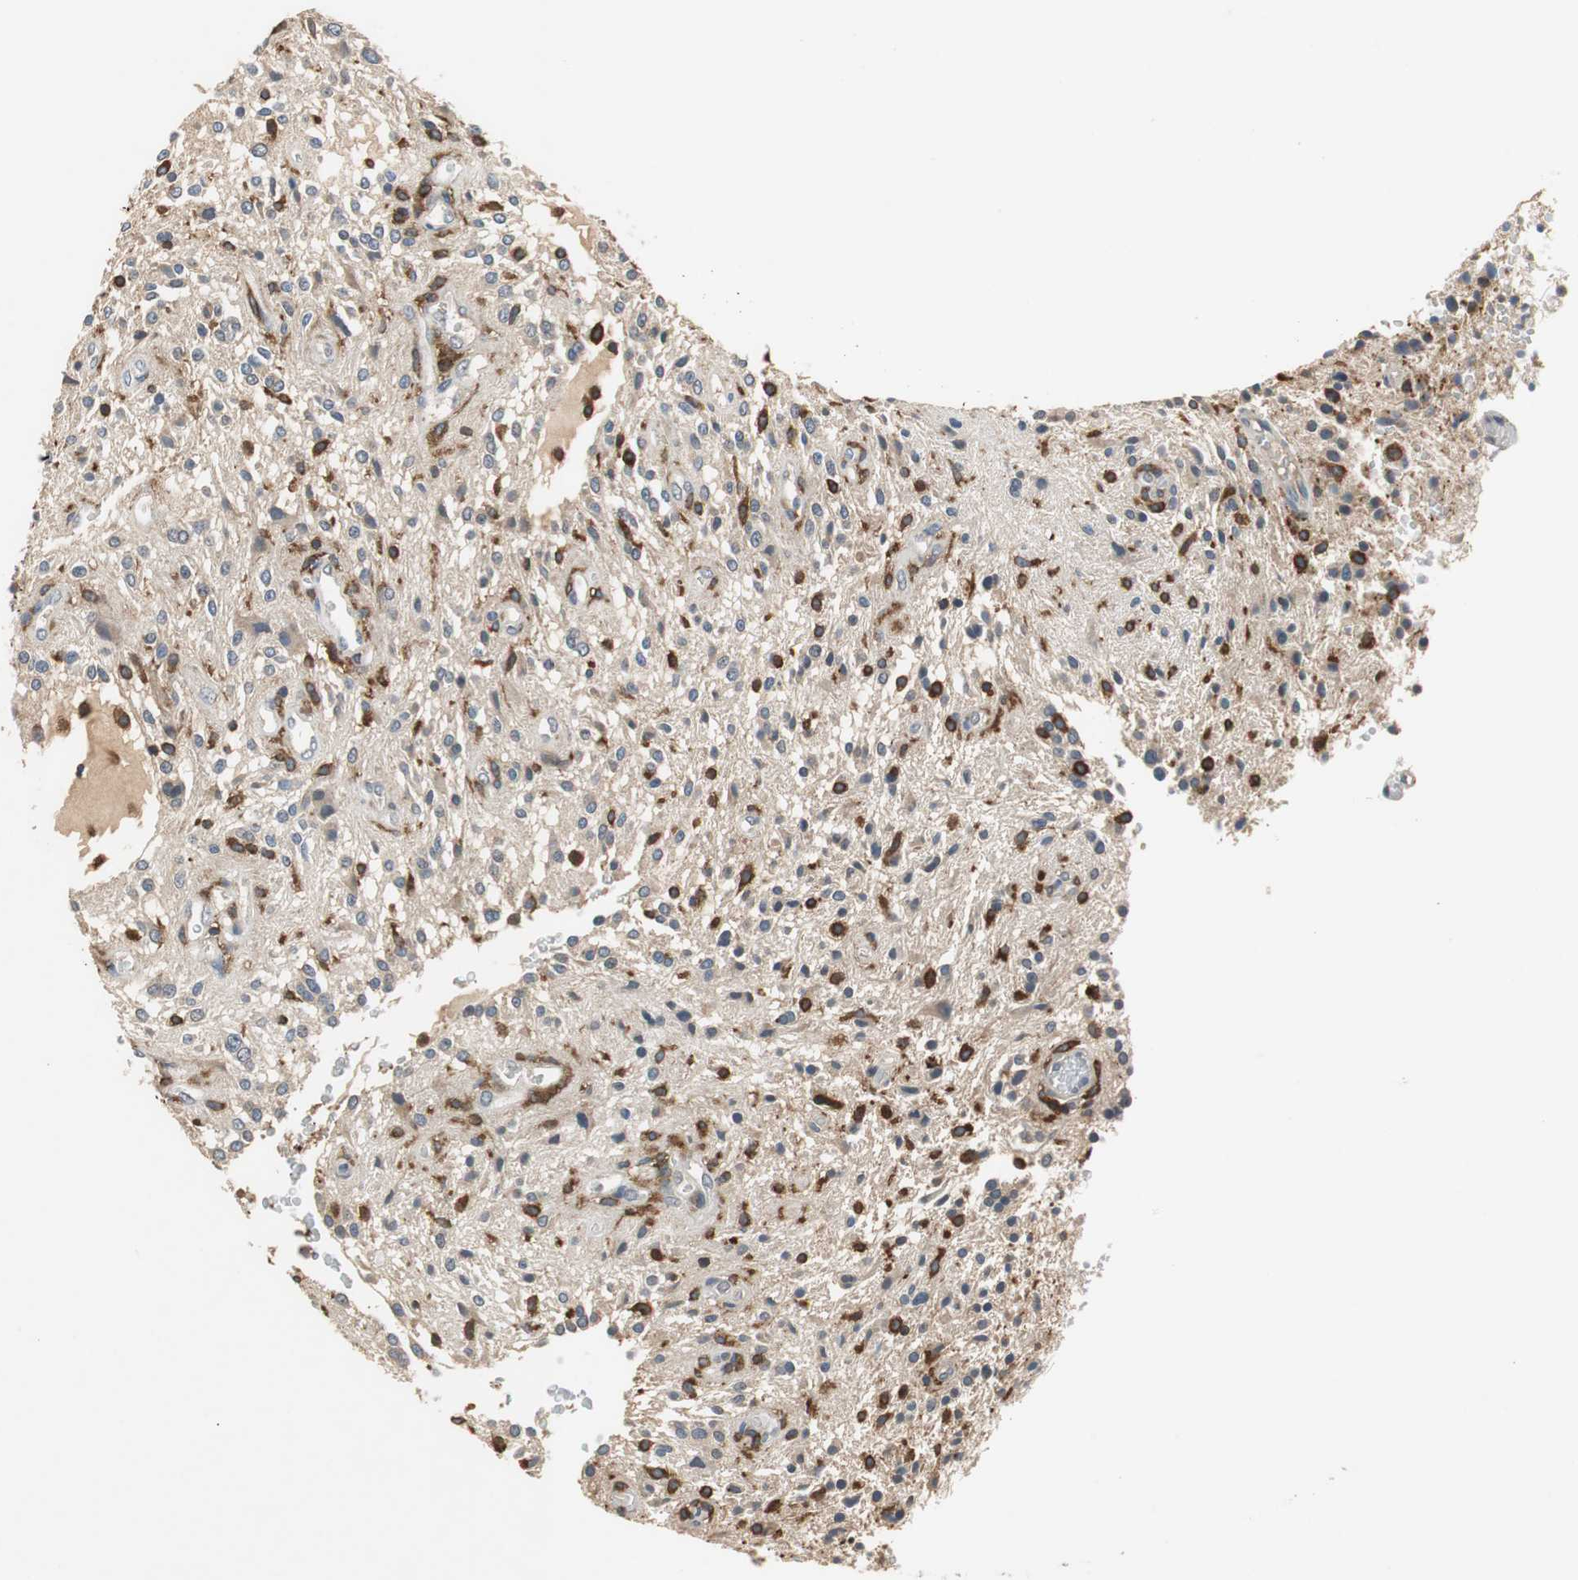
{"staining": {"intensity": "moderate", "quantity": "25%-75%", "location": "cytoplasmic/membranous"}, "tissue": "glioma", "cell_type": "Tumor cells", "image_type": "cancer", "snomed": [{"axis": "morphology", "description": "Glioma, malignant, NOS"}, {"axis": "topography", "description": "Cerebellum"}], "caption": "Tumor cells exhibit medium levels of moderate cytoplasmic/membranous staining in approximately 25%-75% of cells in human glioma.", "gene": "SLC19A2", "patient": {"sex": "female", "age": 10}}